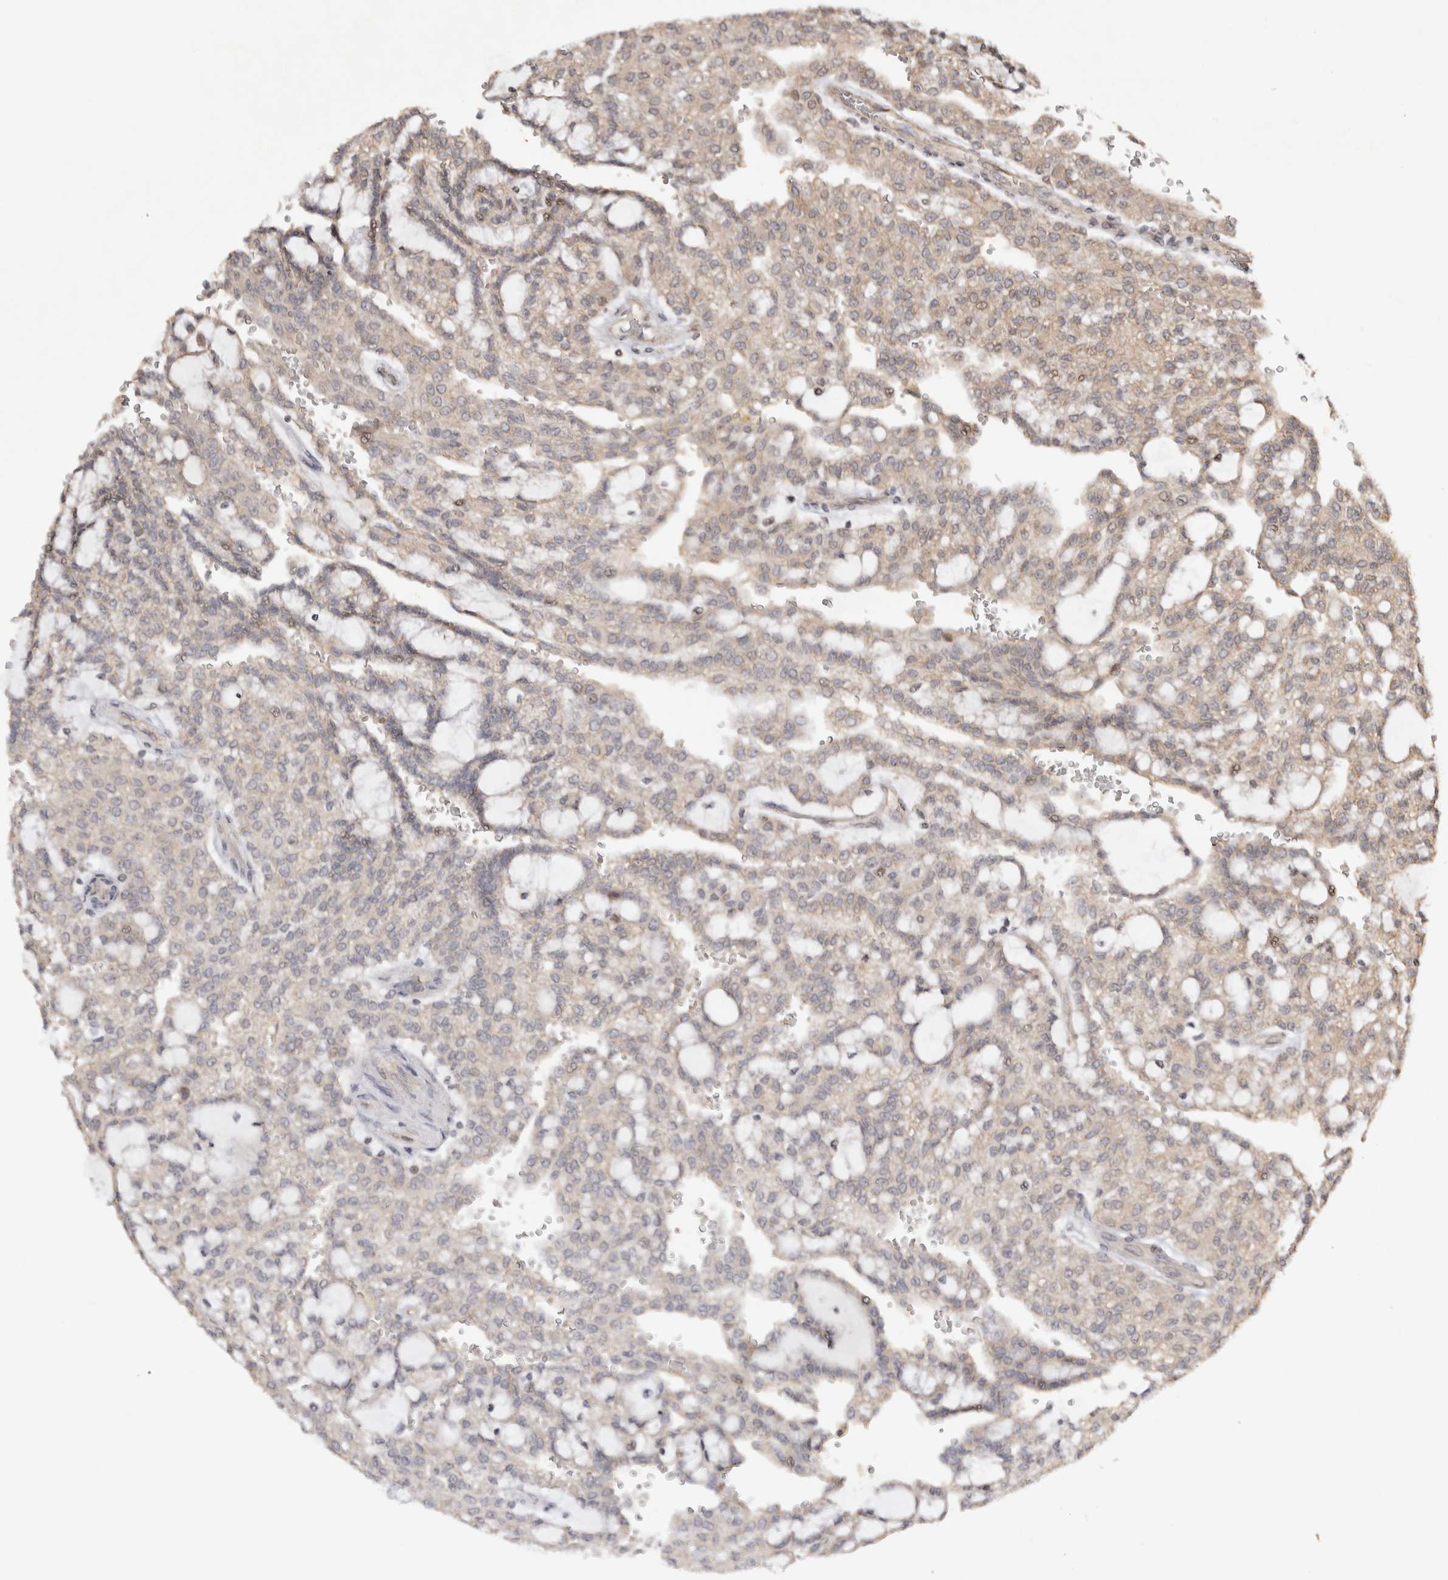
{"staining": {"intensity": "weak", "quantity": "<25%", "location": "cytoplasmic/membranous"}, "tissue": "renal cancer", "cell_type": "Tumor cells", "image_type": "cancer", "snomed": [{"axis": "morphology", "description": "Adenocarcinoma, NOS"}, {"axis": "topography", "description": "Kidney"}], "caption": "This is an immunohistochemistry micrograph of human renal cancer. There is no staining in tumor cells.", "gene": "EIF2AK1", "patient": {"sex": "male", "age": 63}}